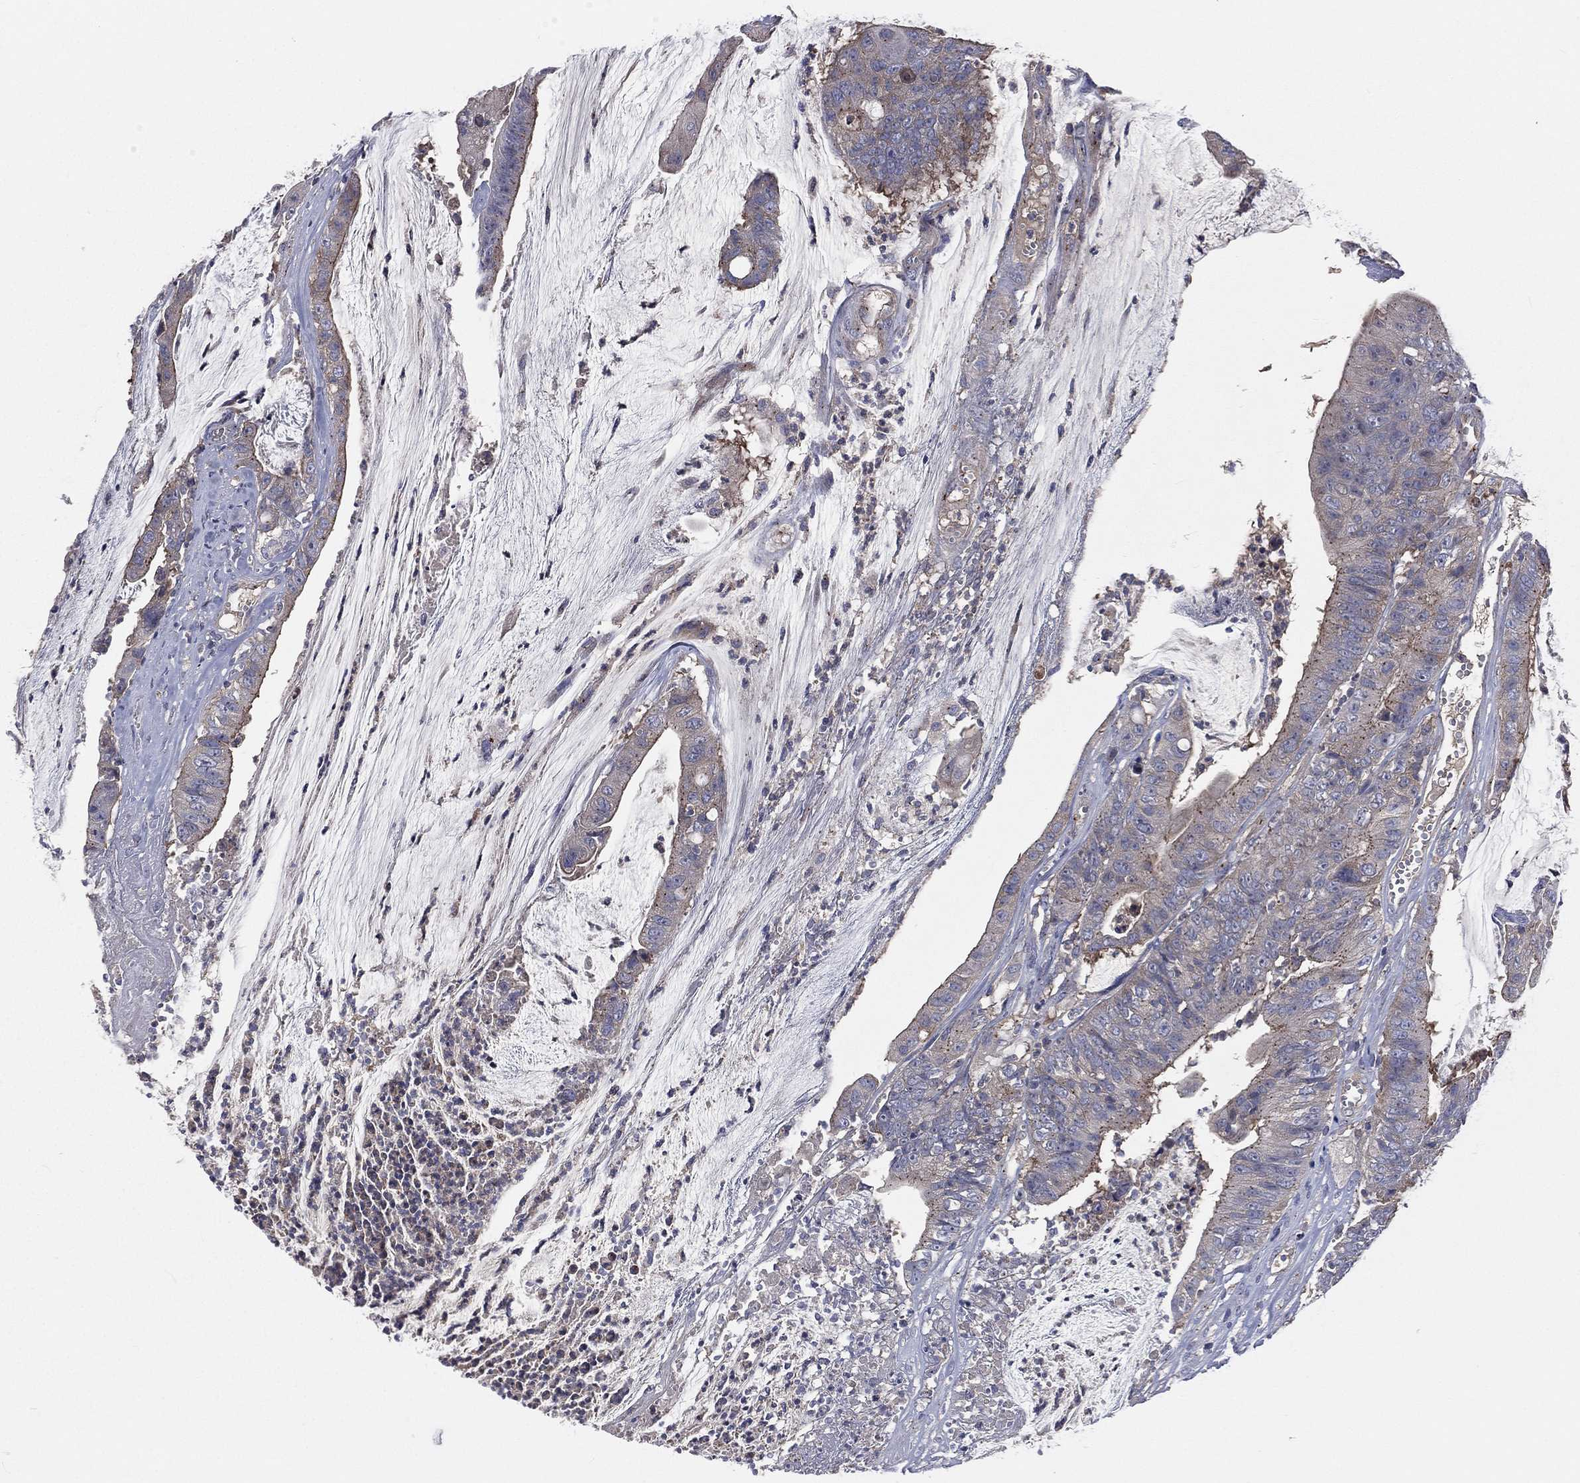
{"staining": {"intensity": "weak", "quantity": "<25%", "location": "cytoplasmic/membranous"}, "tissue": "colorectal cancer", "cell_type": "Tumor cells", "image_type": "cancer", "snomed": [{"axis": "morphology", "description": "Adenocarcinoma, NOS"}, {"axis": "topography", "description": "Colon"}], "caption": "Immunohistochemical staining of human colorectal adenocarcinoma displays no significant expression in tumor cells.", "gene": "CROCC", "patient": {"sex": "female", "age": 69}}